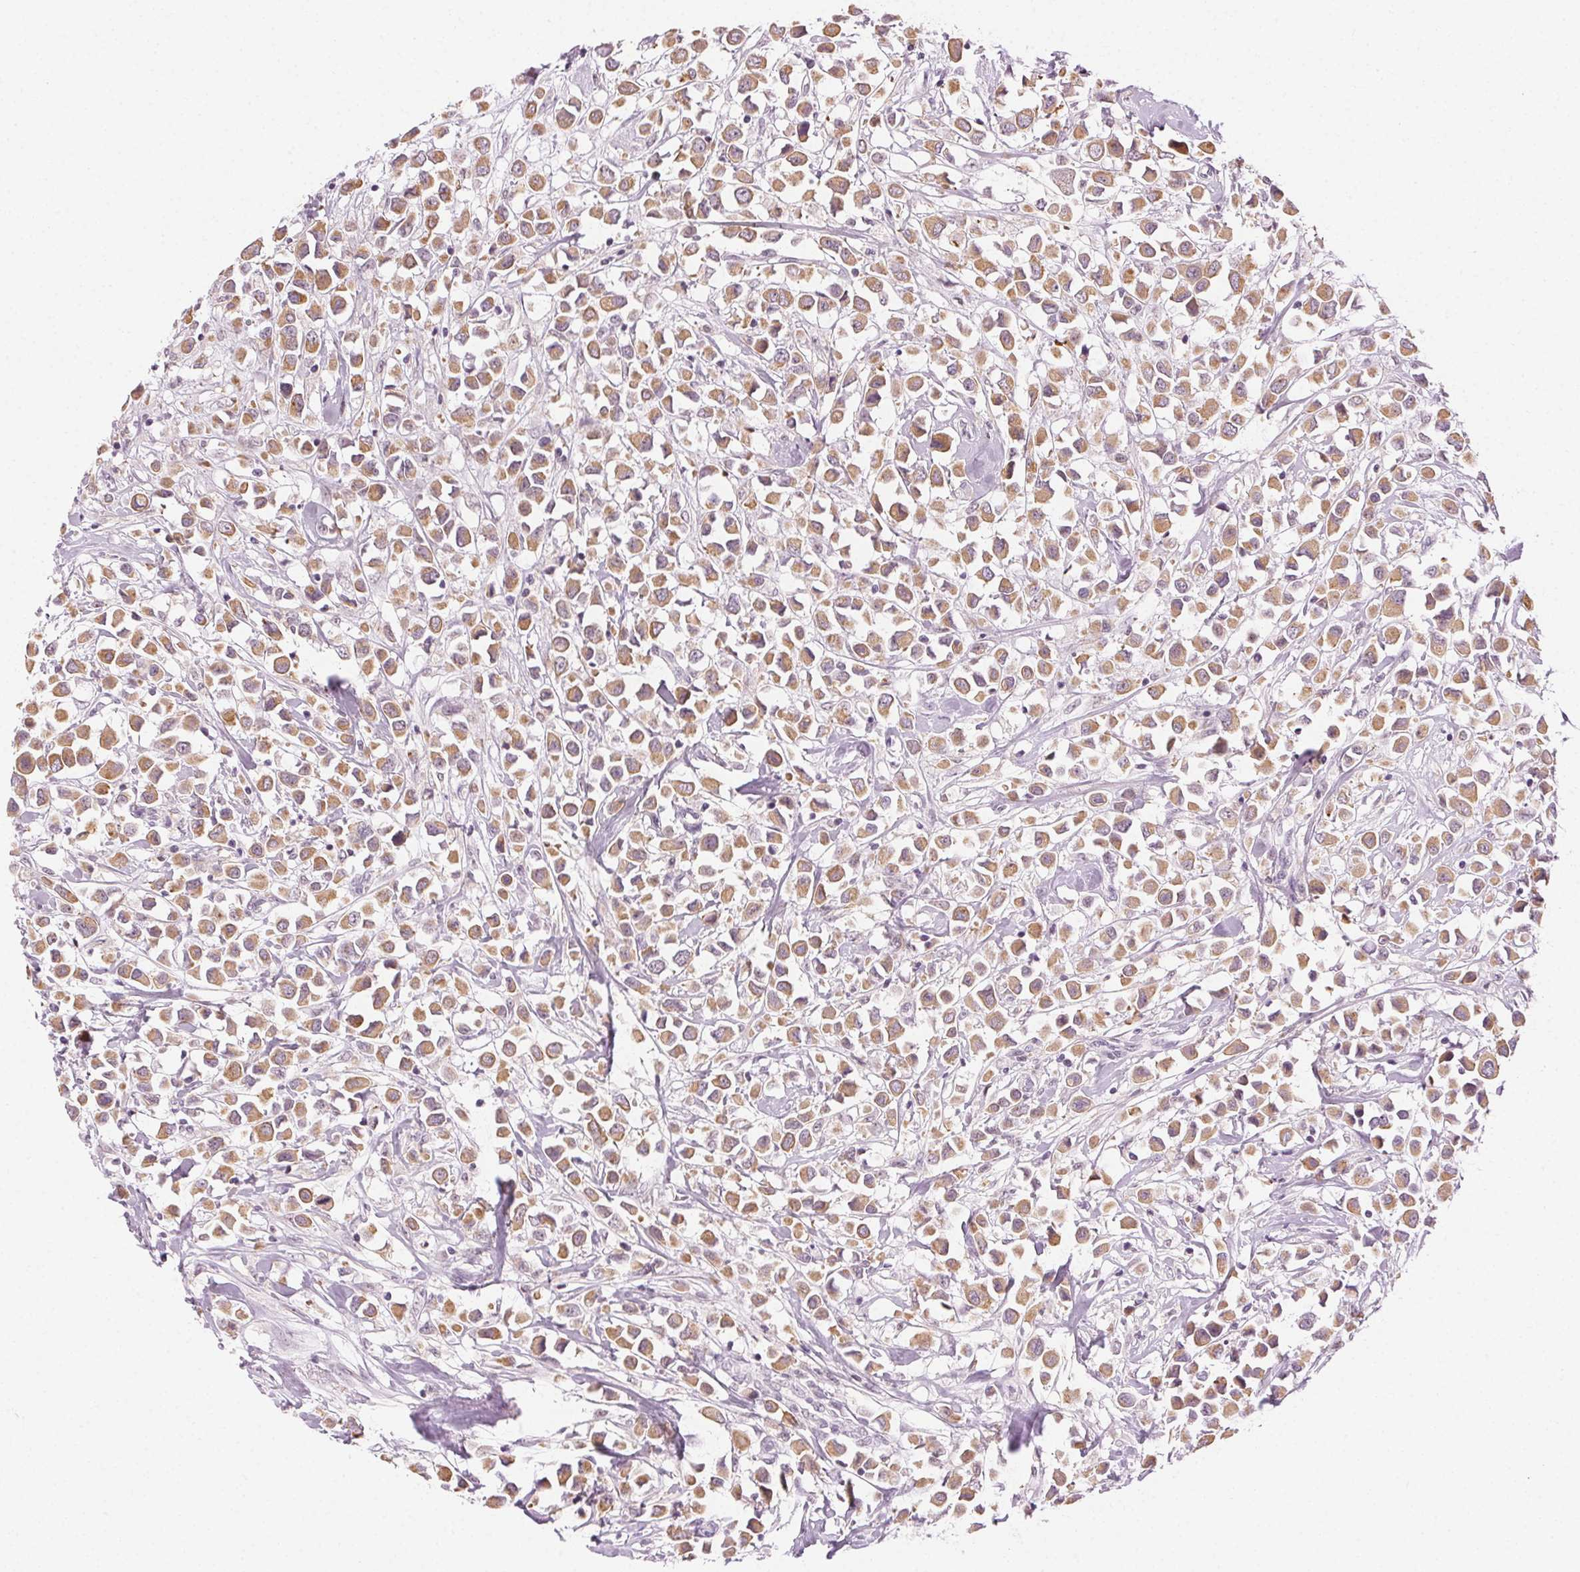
{"staining": {"intensity": "weak", "quantity": ">75%", "location": "cytoplasmic/membranous"}, "tissue": "breast cancer", "cell_type": "Tumor cells", "image_type": "cancer", "snomed": [{"axis": "morphology", "description": "Duct carcinoma"}, {"axis": "topography", "description": "Breast"}], "caption": "Human breast cancer stained with a brown dye displays weak cytoplasmic/membranous positive expression in about >75% of tumor cells.", "gene": "AIF1L", "patient": {"sex": "female", "age": 61}}